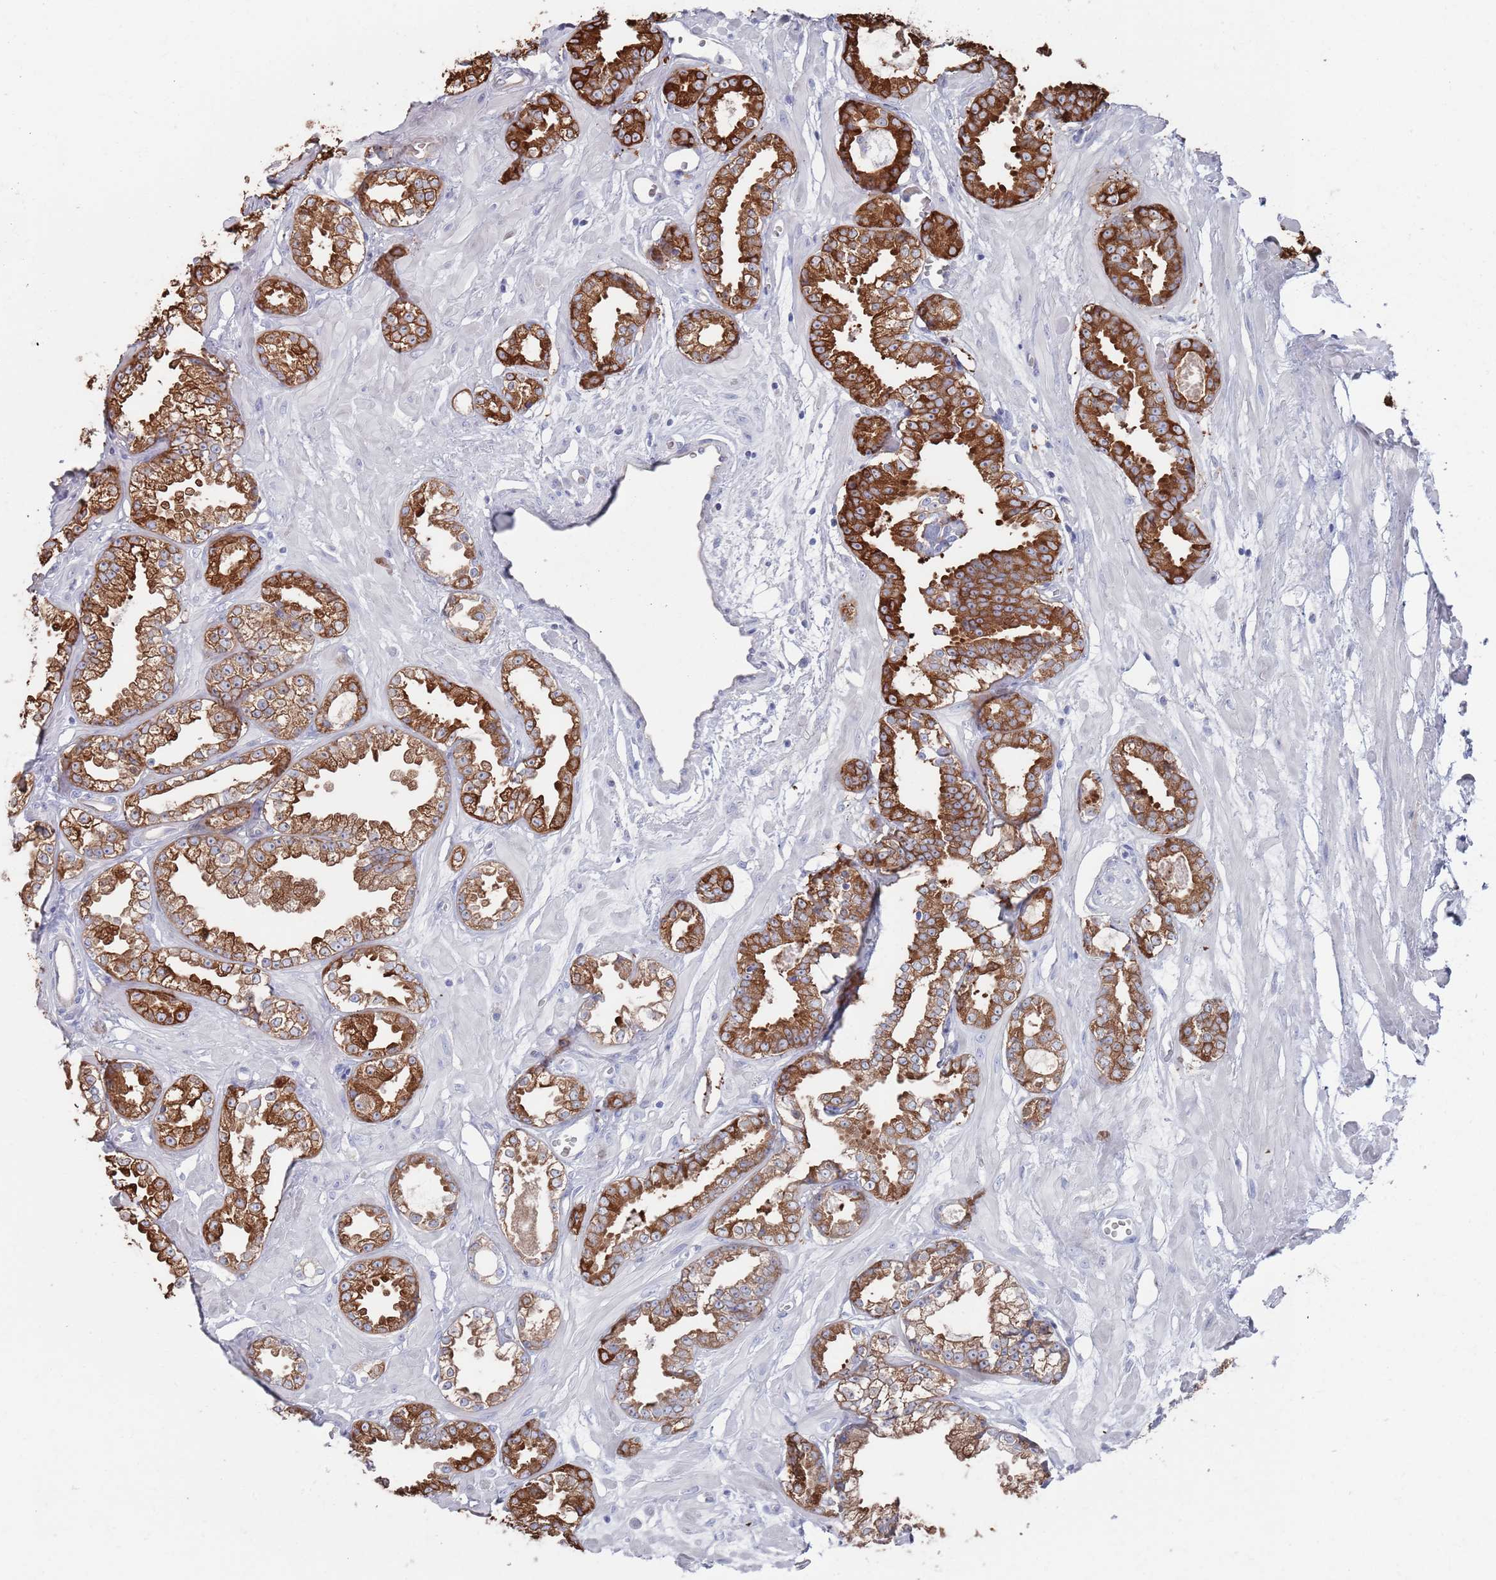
{"staining": {"intensity": "strong", "quantity": ">75%", "location": "cytoplasmic/membranous"}, "tissue": "prostate cancer", "cell_type": "Tumor cells", "image_type": "cancer", "snomed": [{"axis": "morphology", "description": "Adenocarcinoma, Low grade"}, {"axis": "topography", "description": "Prostate"}], "caption": "Immunohistochemical staining of prostate cancer (adenocarcinoma (low-grade)) displays high levels of strong cytoplasmic/membranous expression in about >75% of tumor cells.", "gene": "TMCO3", "patient": {"sex": "male", "age": 60}}